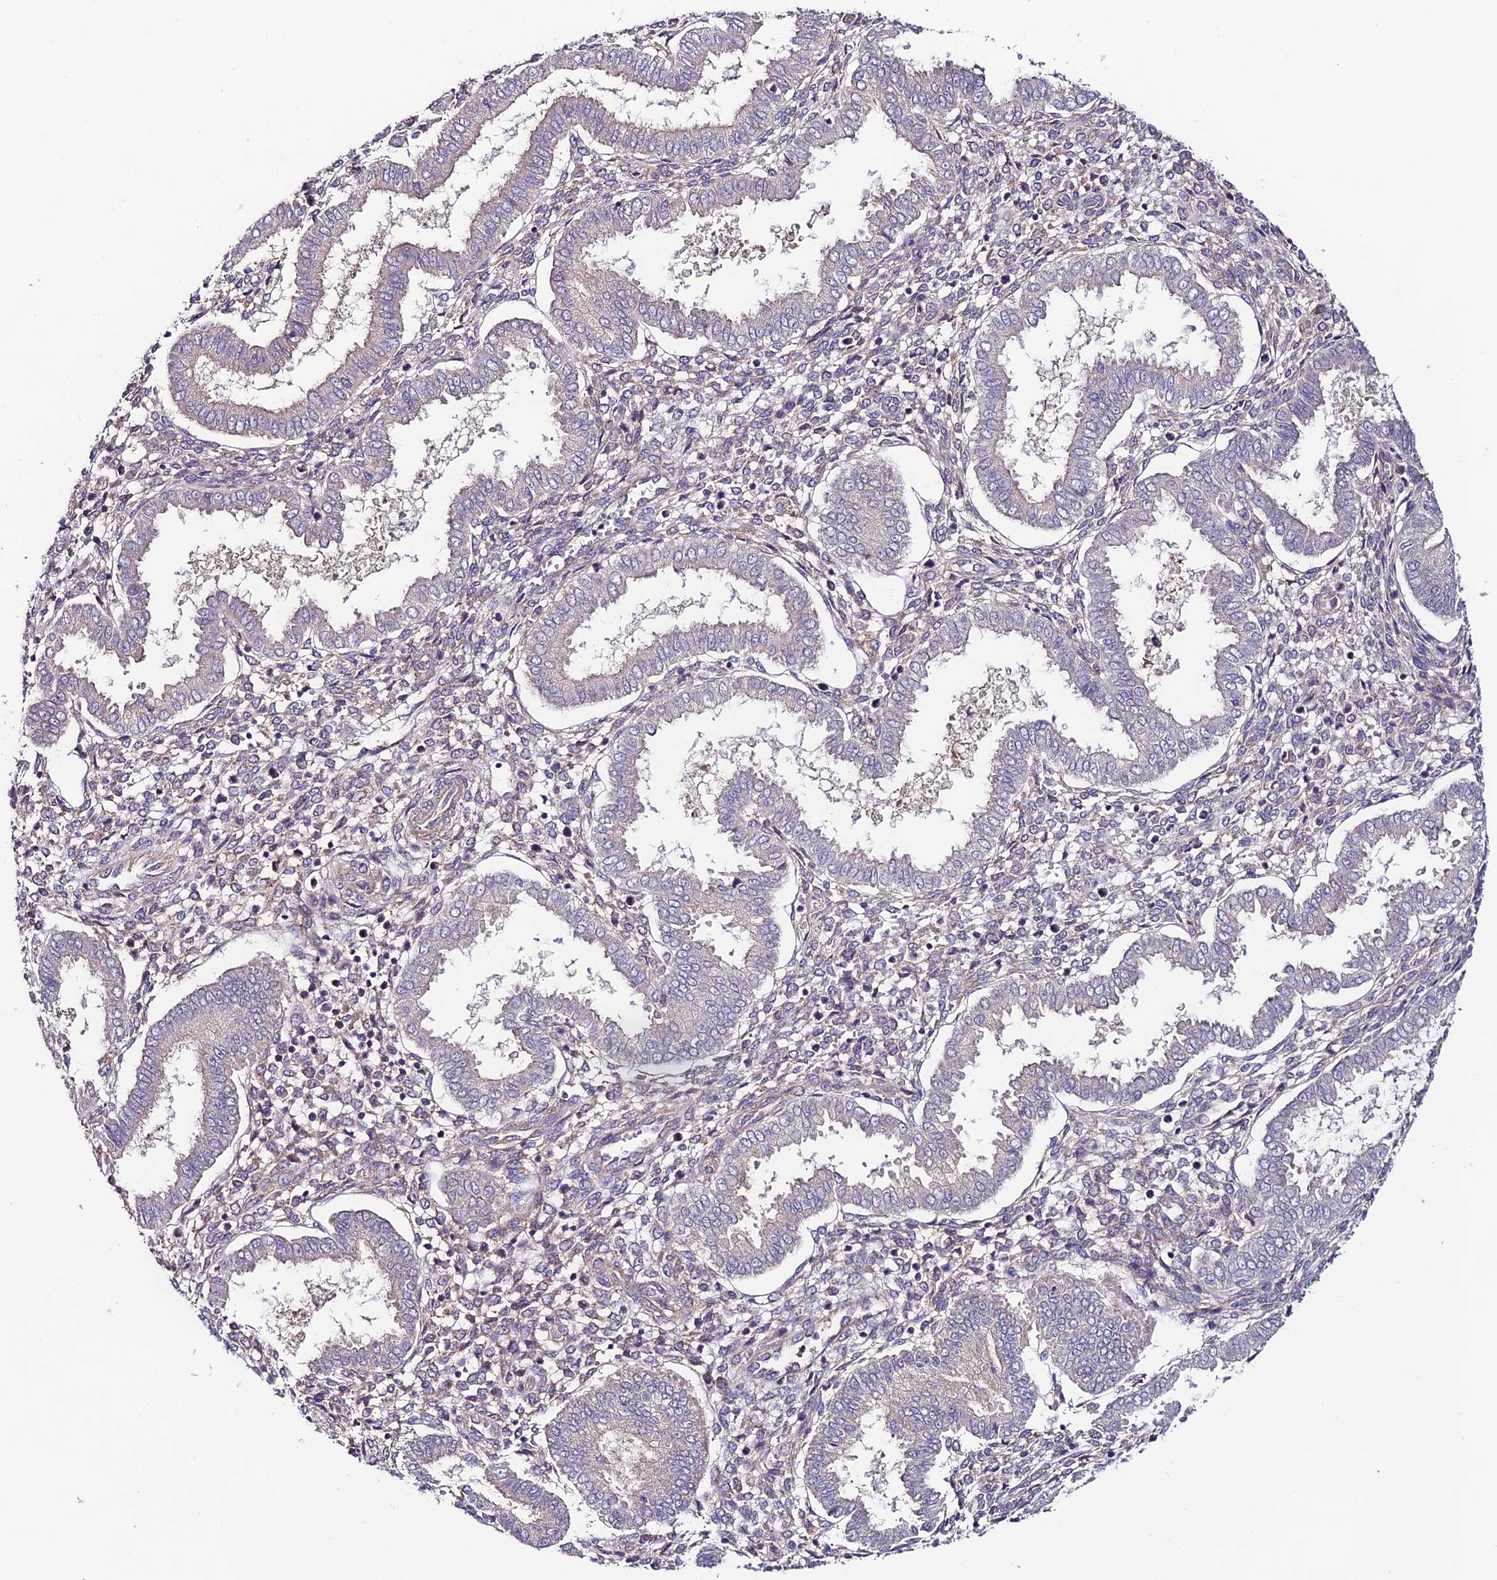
{"staining": {"intensity": "negative", "quantity": "none", "location": "none"}, "tissue": "endometrium", "cell_type": "Cells in endometrial stroma", "image_type": "normal", "snomed": [{"axis": "morphology", "description": "Normal tissue, NOS"}, {"axis": "topography", "description": "Endometrium"}], "caption": "An image of endometrium stained for a protein exhibits no brown staining in cells in endometrial stroma.", "gene": "BRME1", "patient": {"sex": "female", "age": 24}}